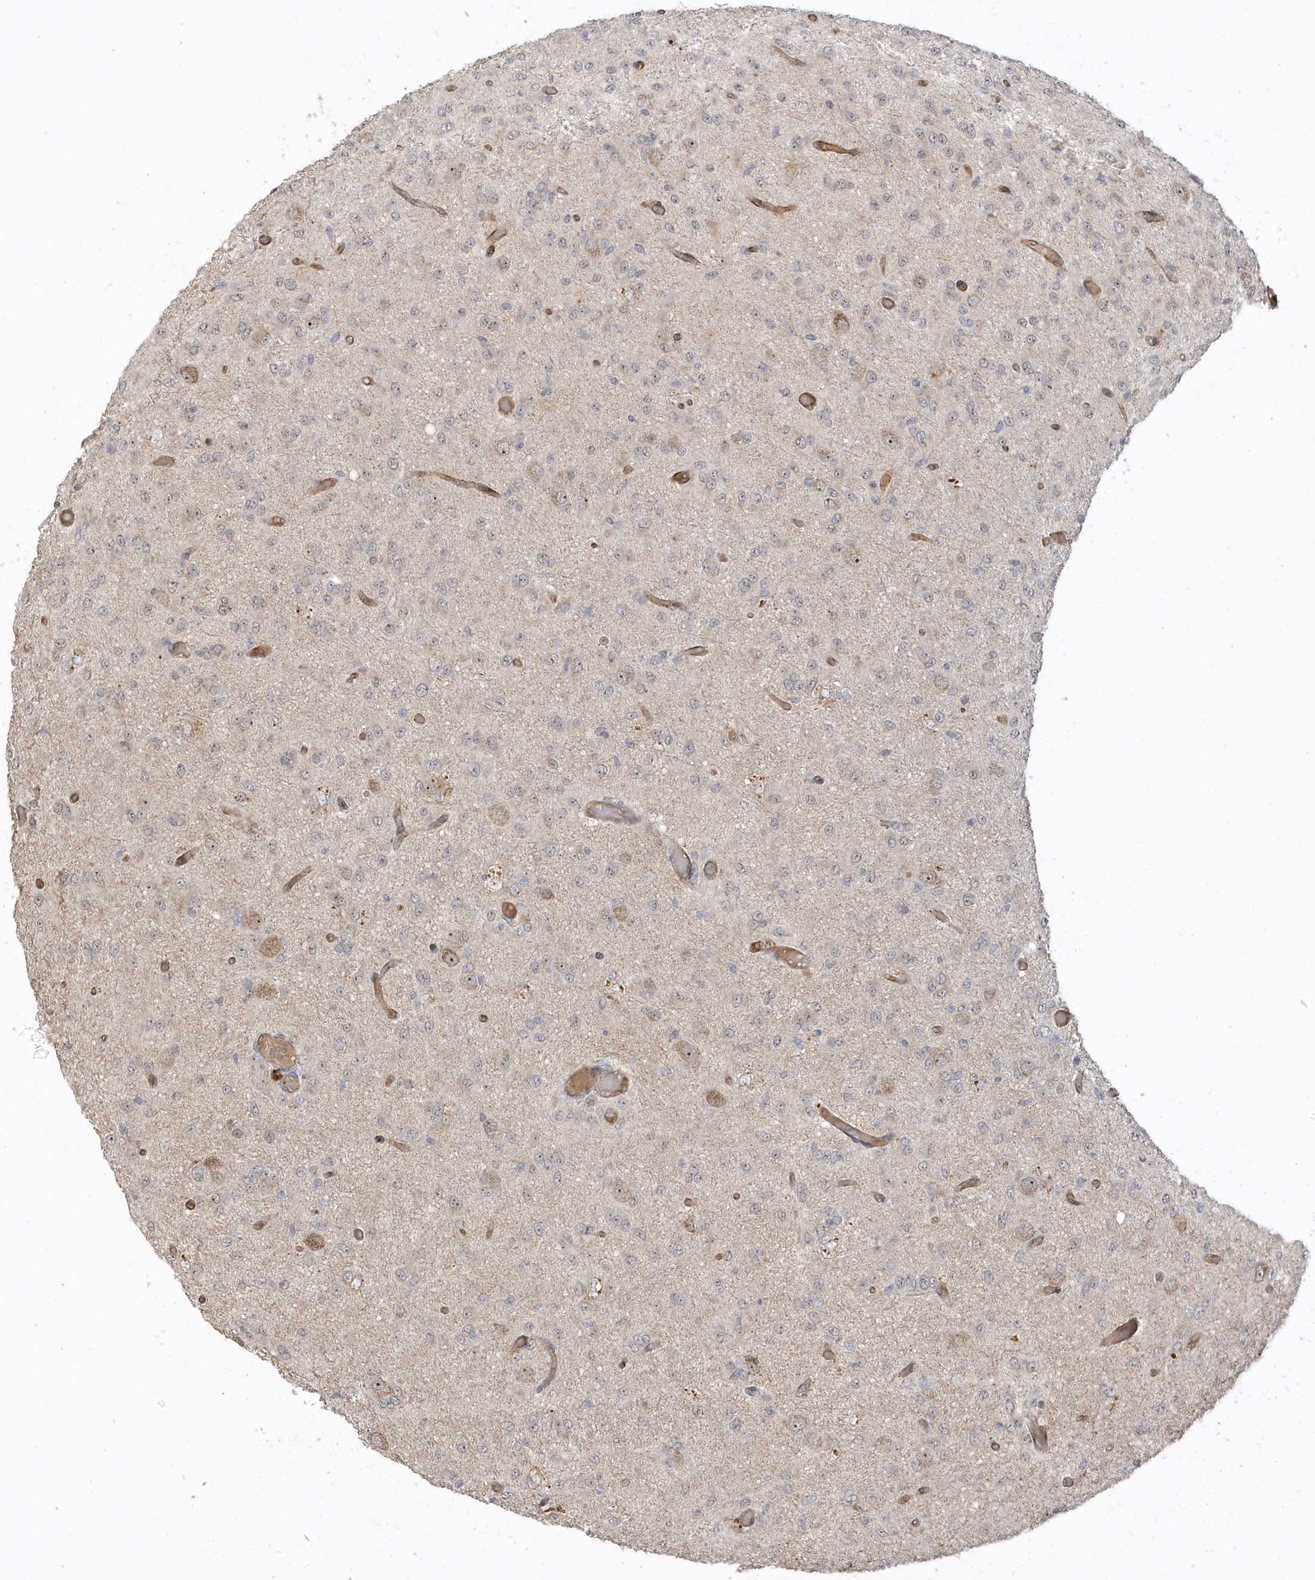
{"staining": {"intensity": "negative", "quantity": "none", "location": "none"}, "tissue": "glioma", "cell_type": "Tumor cells", "image_type": "cancer", "snomed": [{"axis": "morphology", "description": "Glioma, malignant, High grade"}, {"axis": "topography", "description": "Brain"}], "caption": "Immunohistochemistry (IHC) histopathology image of human glioma stained for a protein (brown), which reveals no staining in tumor cells.", "gene": "ECM2", "patient": {"sex": "female", "age": 59}}